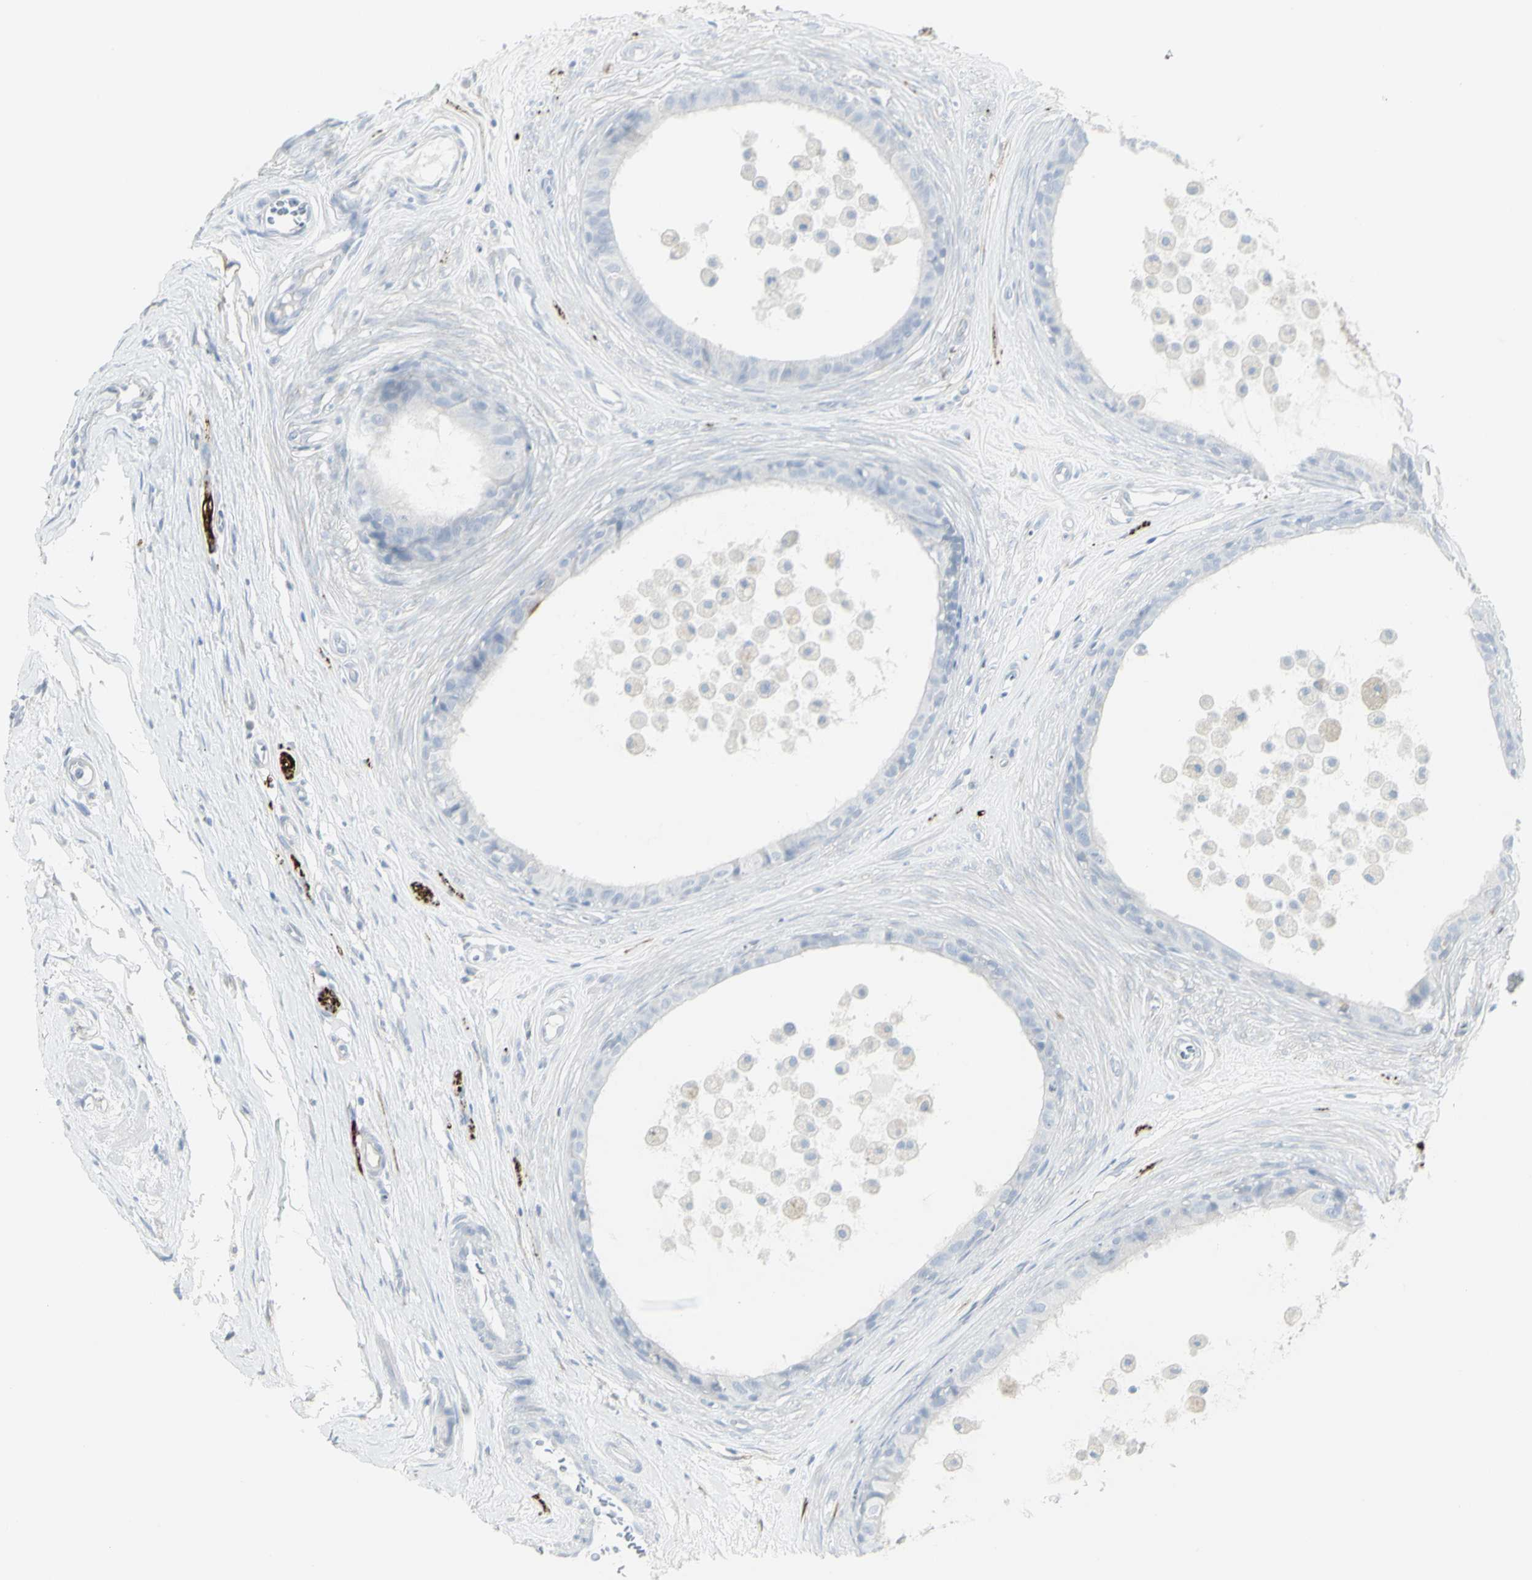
{"staining": {"intensity": "negative", "quantity": "none", "location": "none"}, "tissue": "epididymis", "cell_type": "Glandular cells", "image_type": "normal", "snomed": [{"axis": "morphology", "description": "Normal tissue, NOS"}, {"axis": "morphology", "description": "Inflammation, NOS"}, {"axis": "topography", "description": "Epididymis"}], "caption": "Epididymis stained for a protein using immunohistochemistry (IHC) reveals no expression glandular cells.", "gene": "ENSG00000198211", "patient": {"sex": "male", "age": 85}}